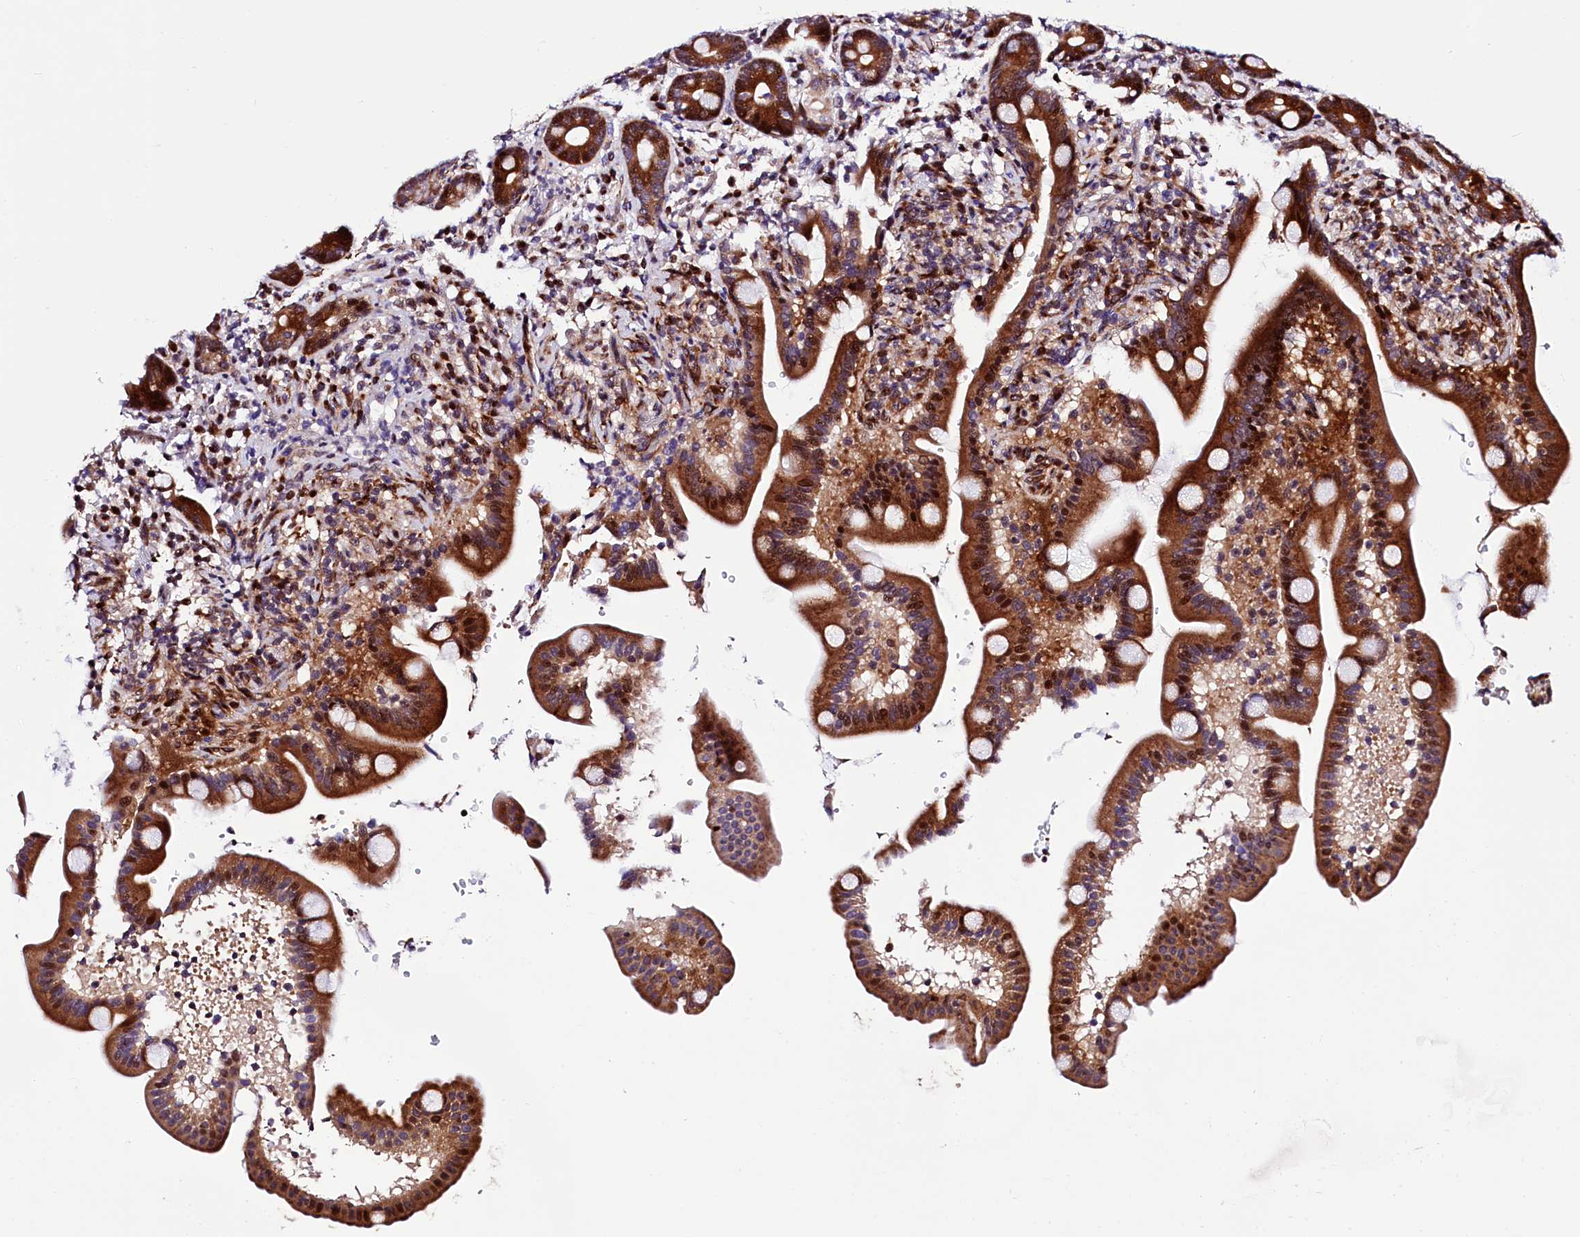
{"staining": {"intensity": "strong", "quantity": "25%-75%", "location": "cytoplasmic/membranous,nuclear"}, "tissue": "duodenum", "cell_type": "Glandular cells", "image_type": "normal", "snomed": [{"axis": "morphology", "description": "Normal tissue, NOS"}, {"axis": "topography", "description": "Duodenum"}], "caption": "Normal duodenum was stained to show a protein in brown. There is high levels of strong cytoplasmic/membranous,nuclear positivity in approximately 25%-75% of glandular cells. Ihc stains the protein in brown and the nuclei are stained blue.", "gene": "TRMT112", "patient": {"sex": "male", "age": 54}}